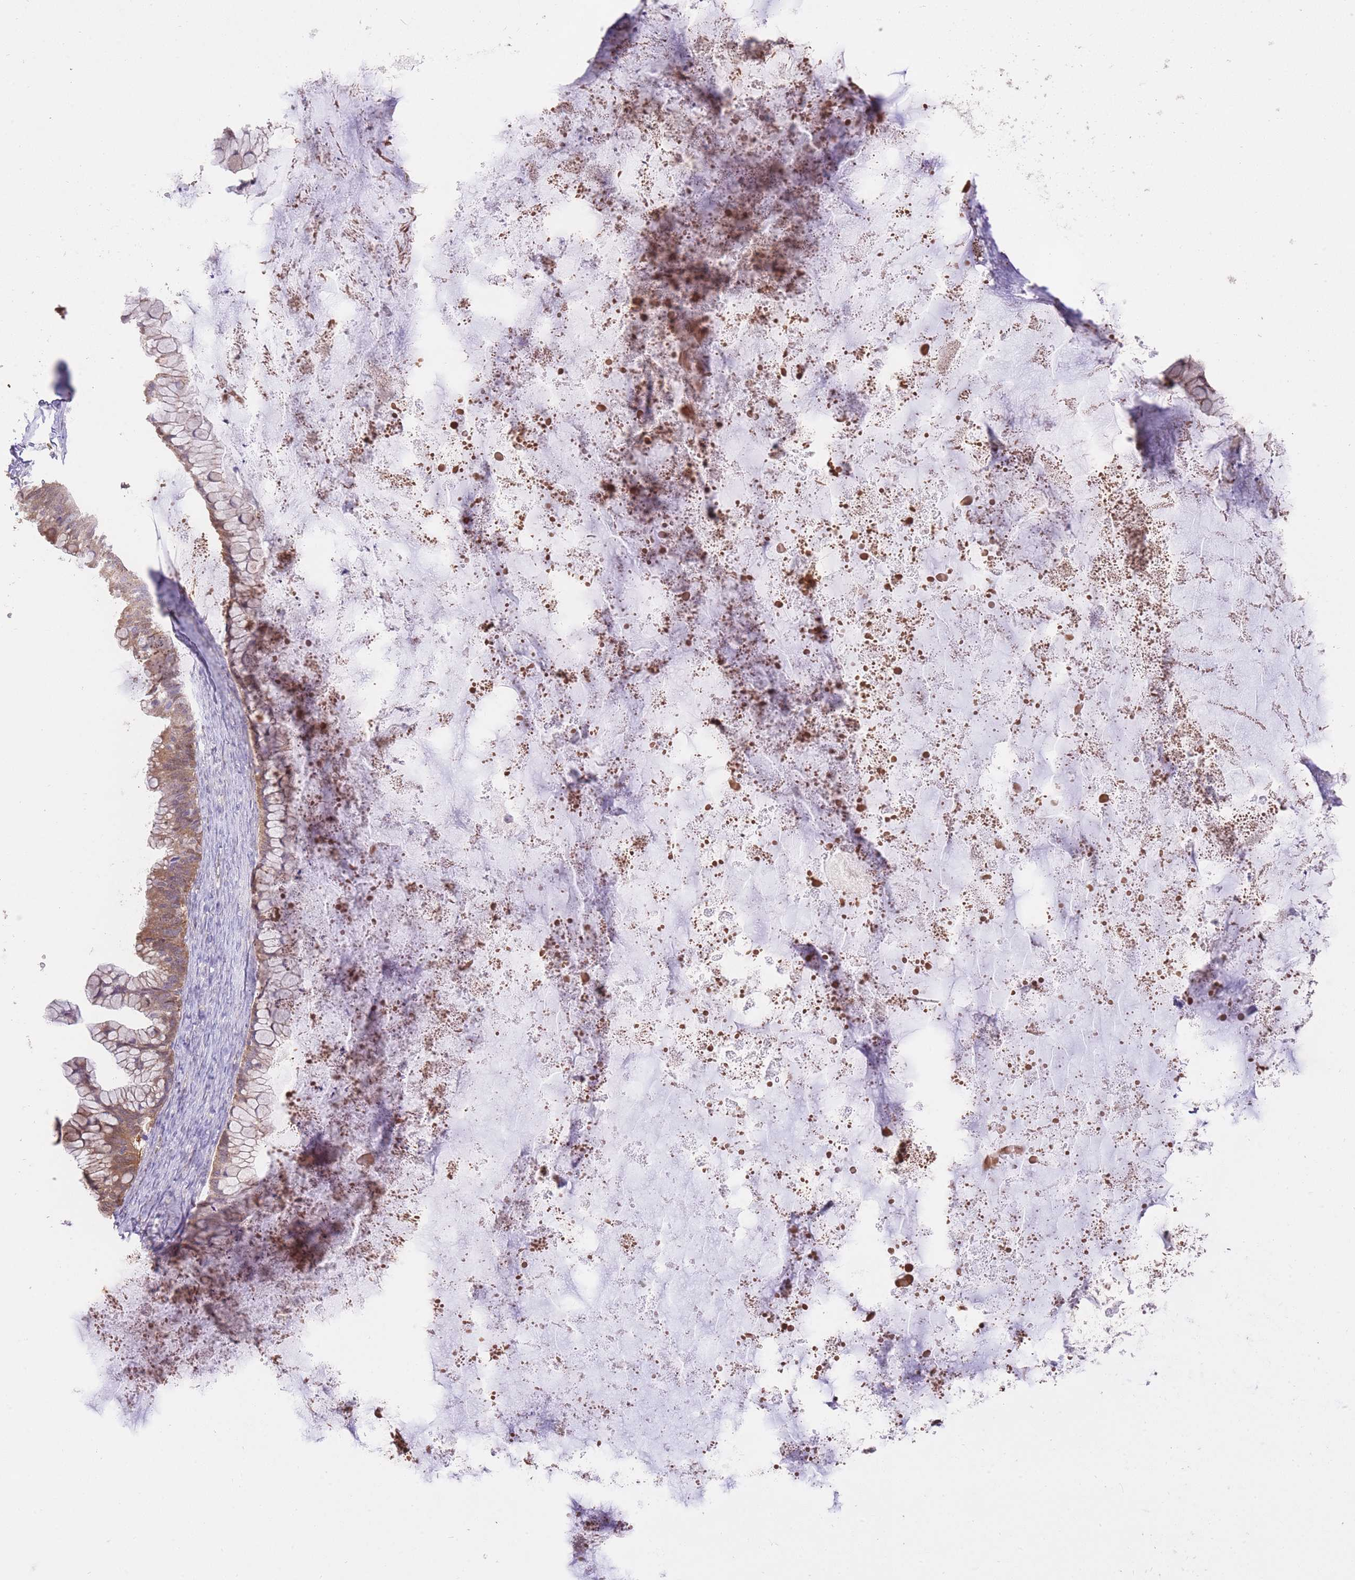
{"staining": {"intensity": "moderate", "quantity": ">75%", "location": "cytoplasmic/membranous"}, "tissue": "ovarian cancer", "cell_type": "Tumor cells", "image_type": "cancer", "snomed": [{"axis": "morphology", "description": "Cystadenocarcinoma, mucinous, NOS"}, {"axis": "topography", "description": "Ovary"}], "caption": "Protein staining of ovarian cancer tissue displays moderate cytoplasmic/membranous positivity in about >75% of tumor cells. The staining was performed using DAB (3,3'-diaminobenzidine), with brown indicating positive protein expression. Nuclei are stained blue with hematoxylin.", "gene": "PREP", "patient": {"sex": "female", "age": 35}}